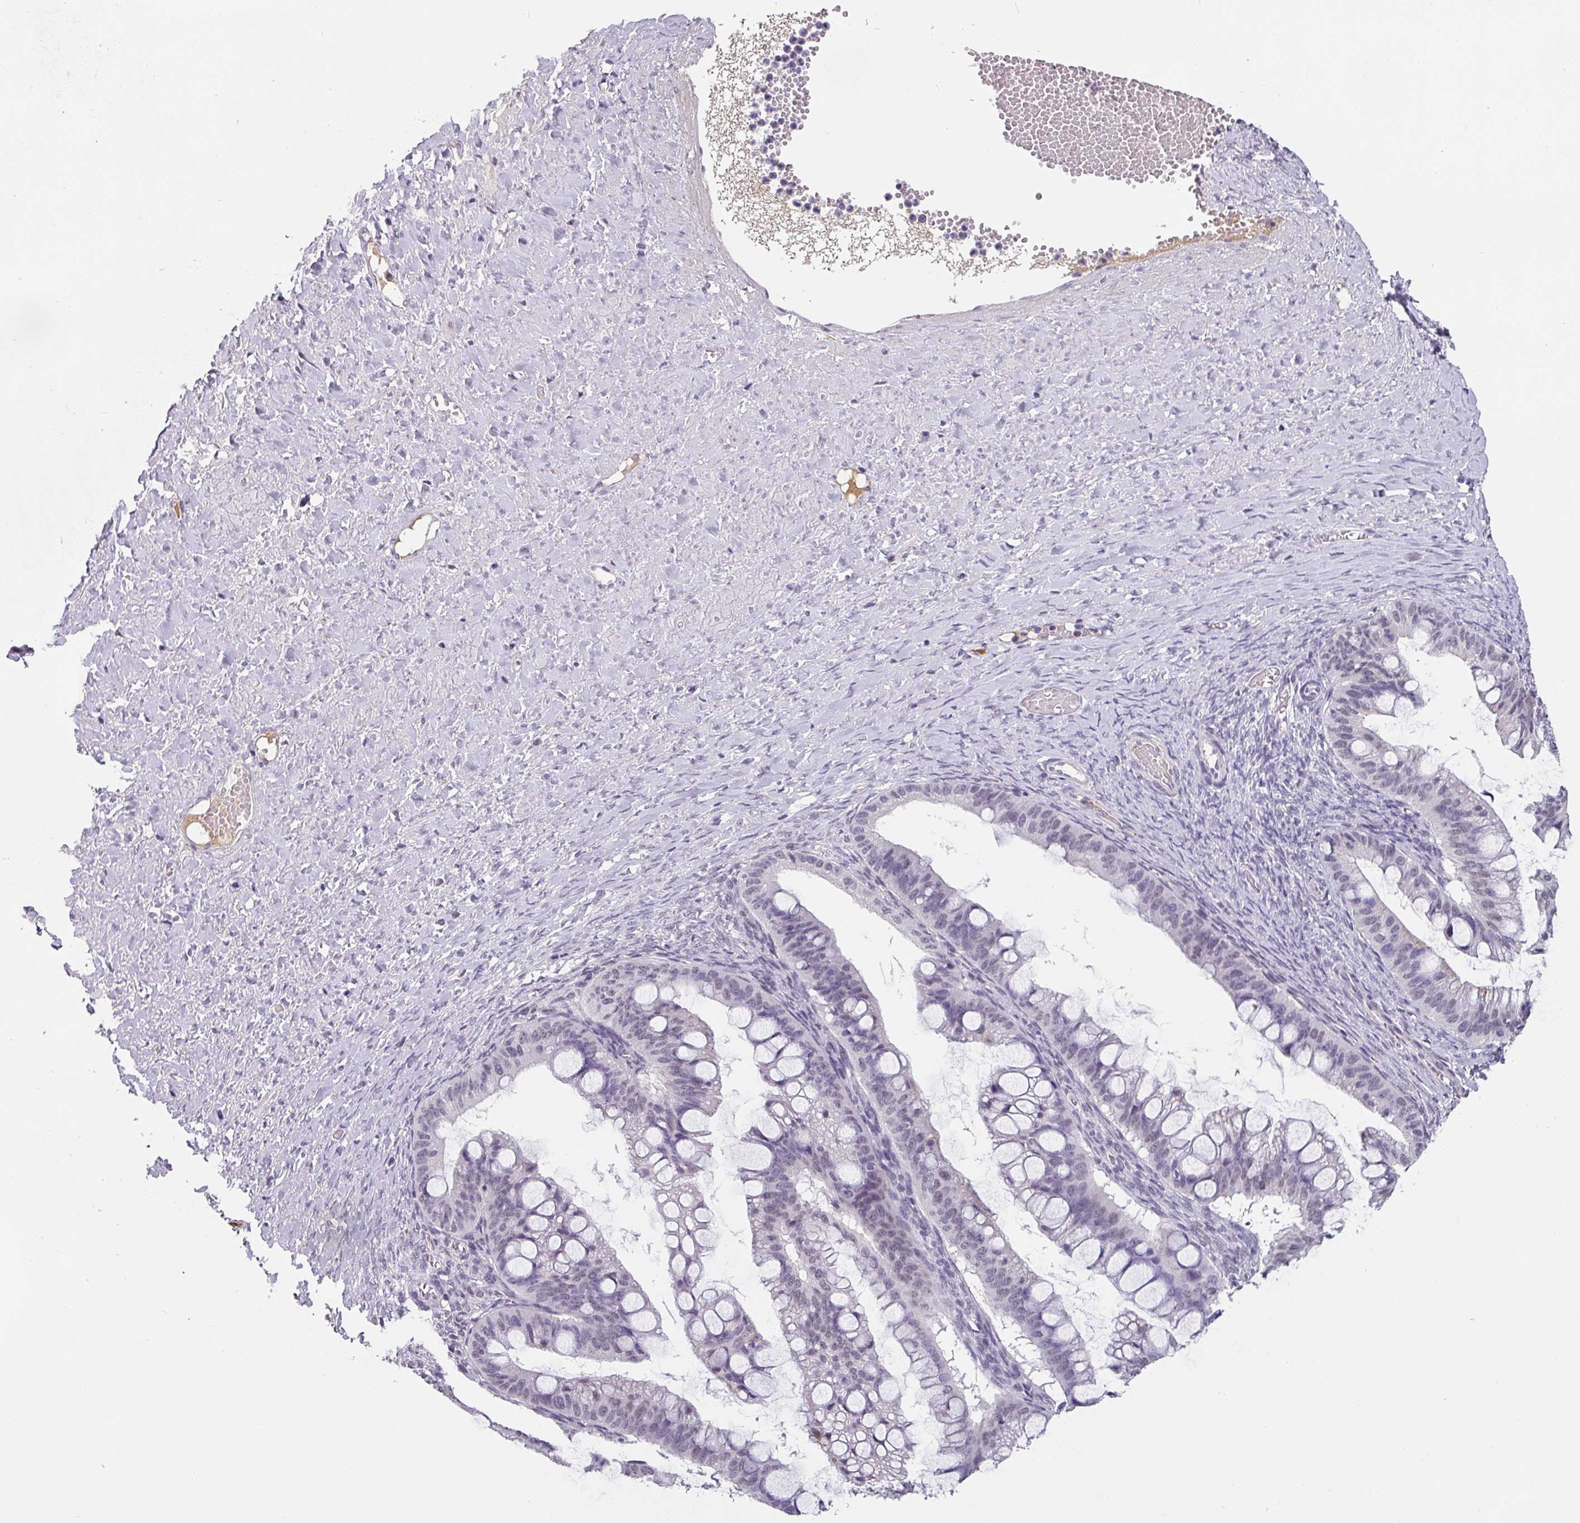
{"staining": {"intensity": "weak", "quantity": "25%-75%", "location": "nuclear"}, "tissue": "ovarian cancer", "cell_type": "Tumor cells", "image_type": "cancer", "snomed": [{"axis": "morphology", "description": "Cystadenocarcinoma, mucinous, NOS"}, {"axis": "topography", "description": "Ovary"}], "caption": "Immunohistochemical staining of human ovarian mucinous cystadenocarcinoma exhibits low levels of weak nuclear positivity in about 25%-75% of tumor cells.", "gene": "C1QB", "patient": {"sex": "female", "age": 73}}